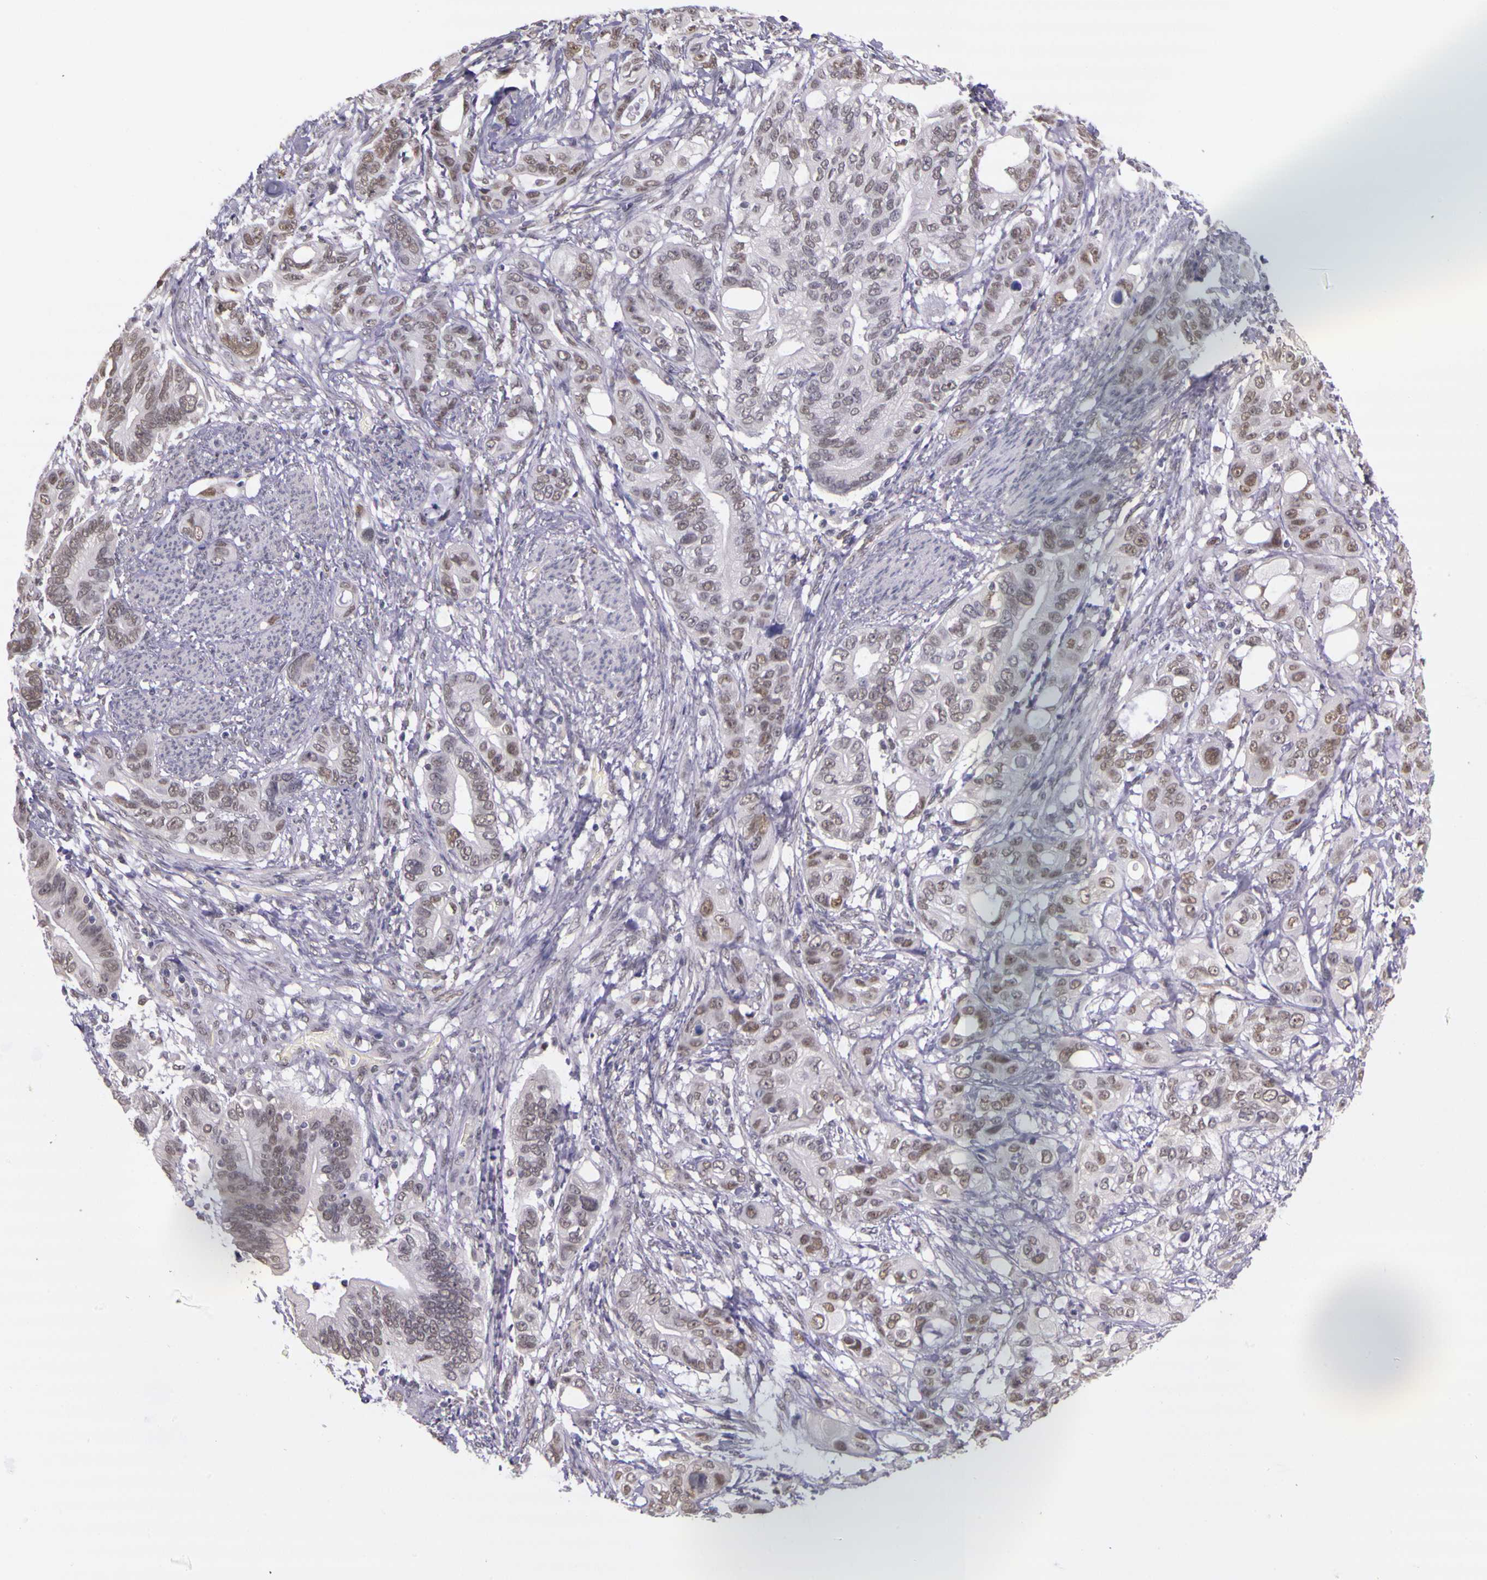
{"staining": {"intensity": "weak", "quantity": "25%-75%", "location": "nuclear"}, "tissue": "stomach cancer", "cell_type": "Tumor cells", "image_type": "cancer", "snomed": [{"axis": "morphology", "description": "Adenocarcinoma, NOS"}, {"axis": "topography", "description": "Stomach, upper"}], "caption": "Brown immunohistochemical staining in stomach cancer demonstrates weak nuclear expression in about 25%-75% of tumor cells.", "gene": "WDR13", "patient": {"sex": "male", "age": 47}}